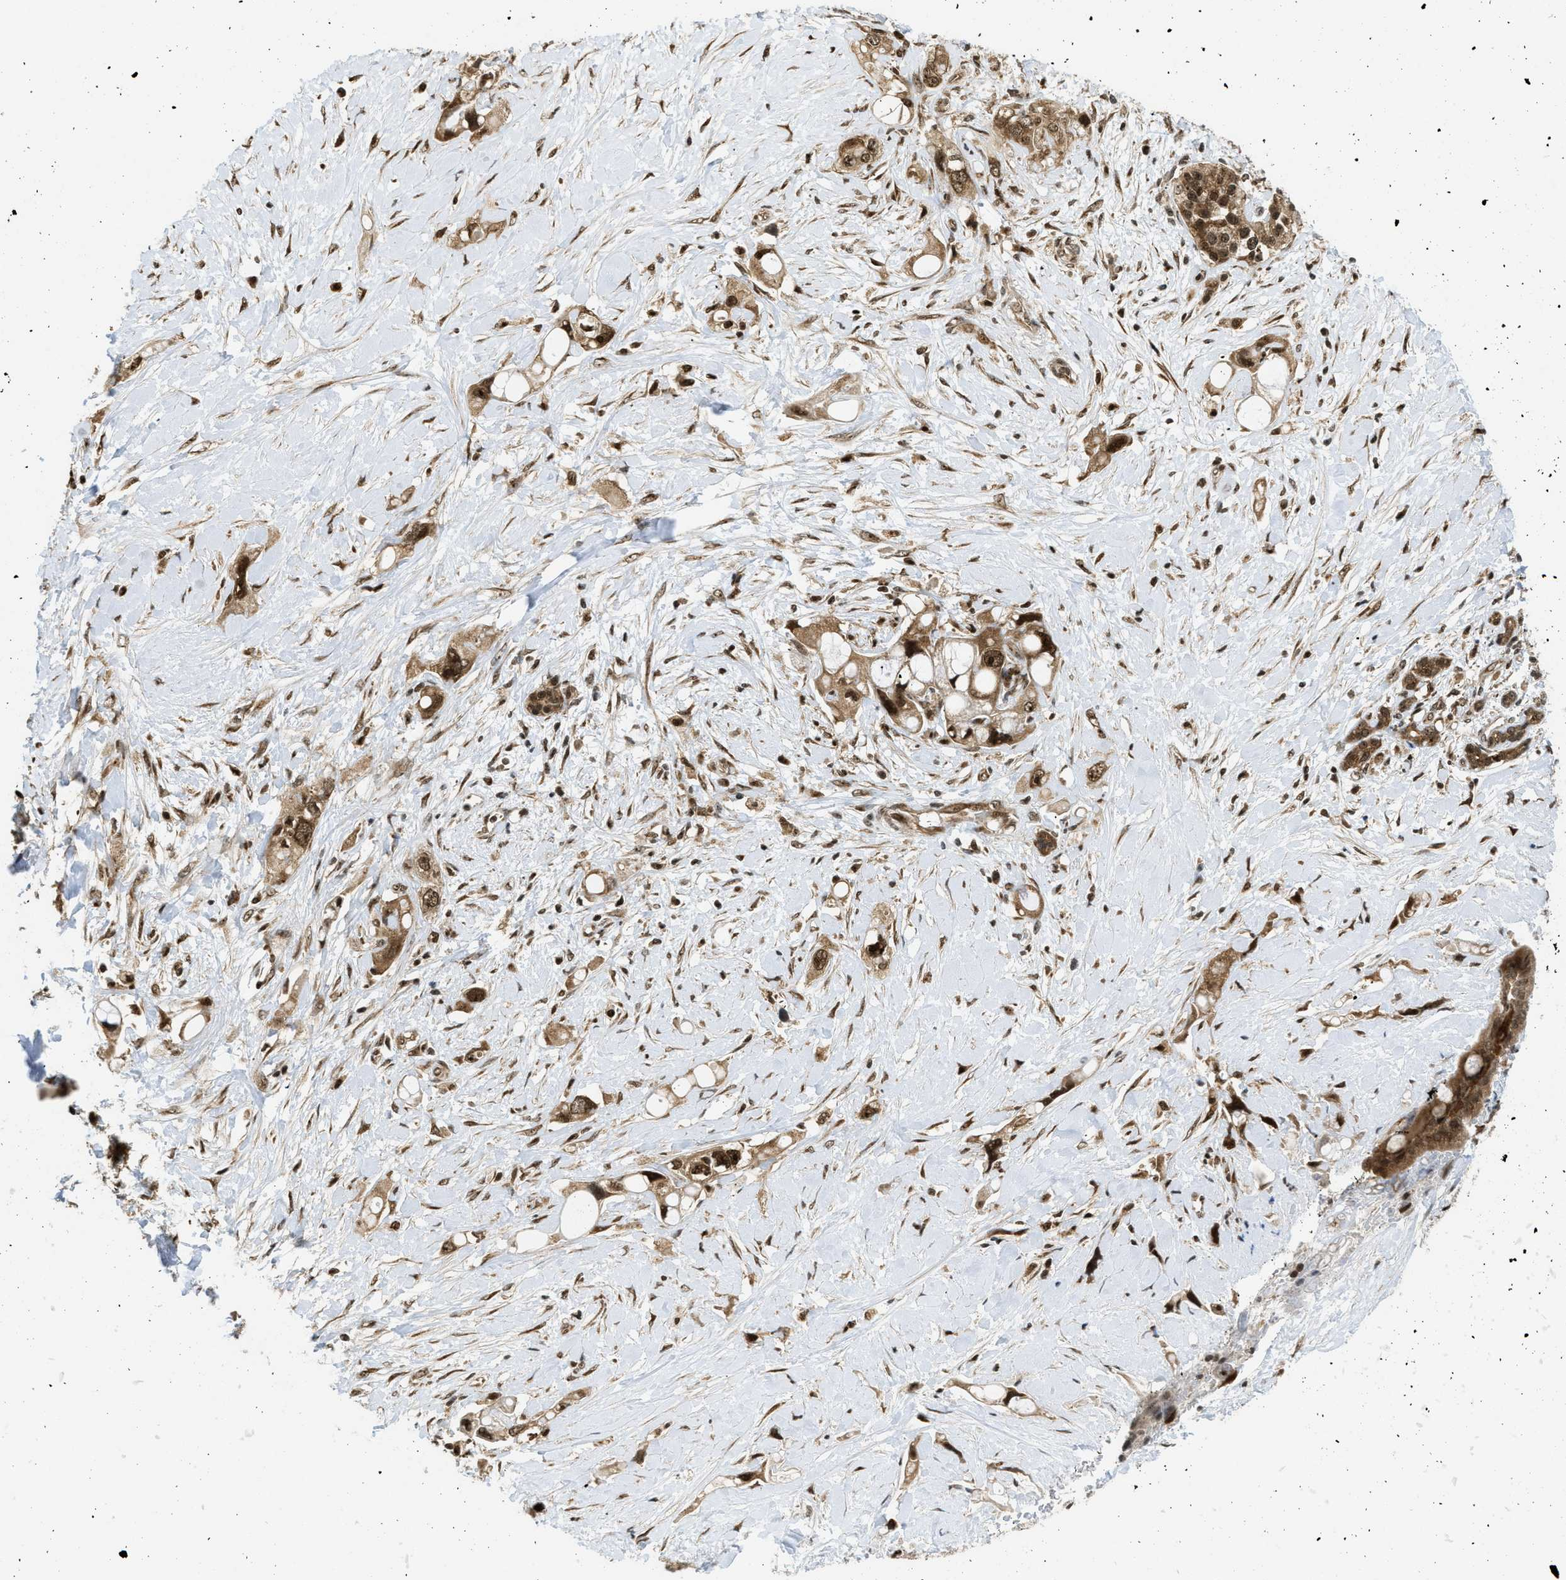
{"staining": {"intensity": "strong", "quantity": ">75%", "location": "cytoplasmic/membranous,nuclear"}, "tissue": "pancreatic cancer", "cell_type": "Tumor cells", "image_type": "cancer", "snomed": [{"axis": "morphology", "description": "Adenocarcinoma, NOS"}, {"axis": "topography", "description": "Pancreas"}], "caption": "A brown stain labels strong cytoplasmic/membranous and nuclear staining of a protein in human pancreatic cancer tumor cells.", "gene": "TACC1", "patient": {"sex": "female", "age": 56}}